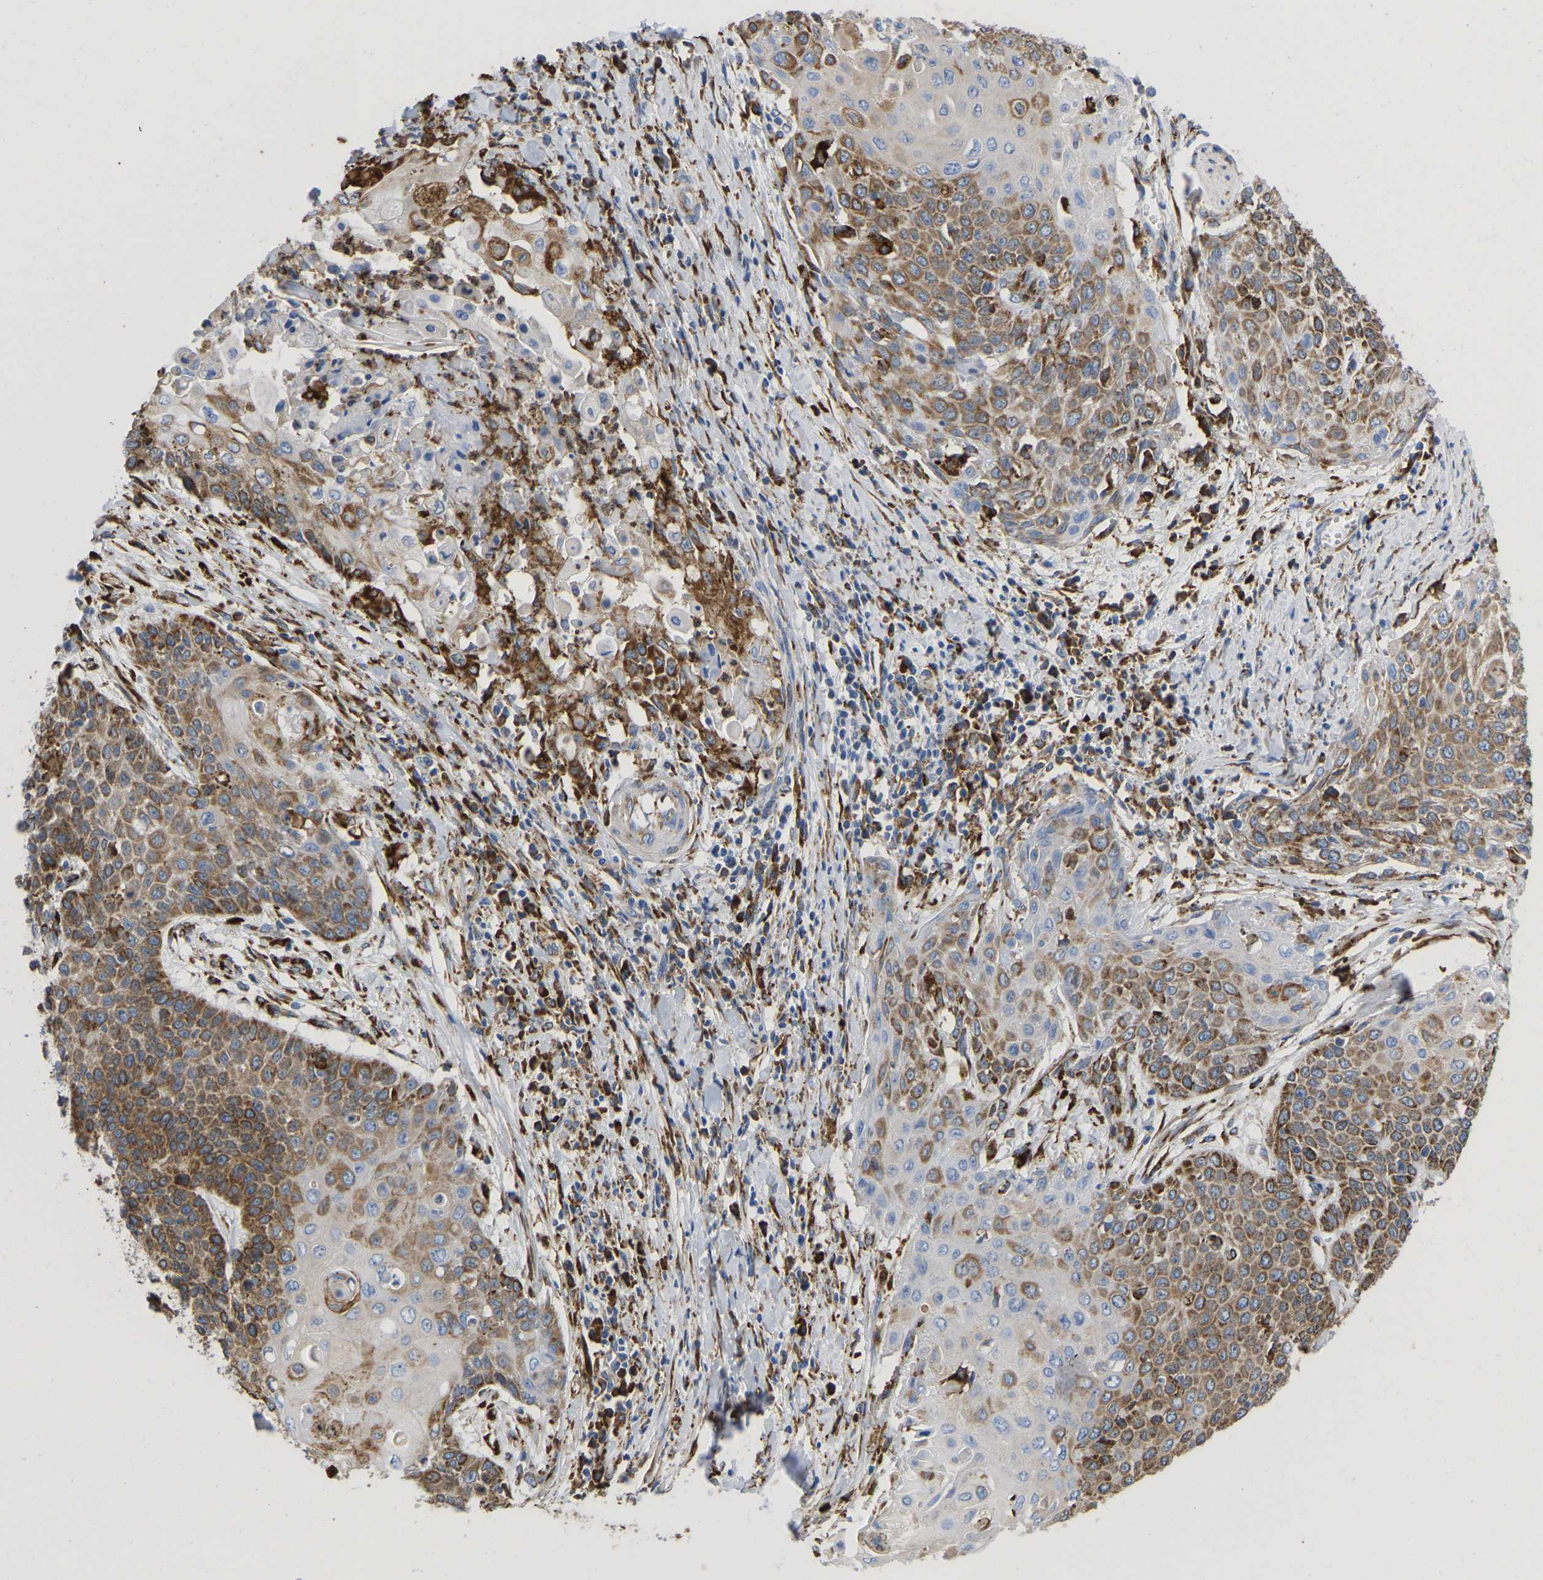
{"staining": {"intensity": "moderate", "quantity": ">75%", "location": "cytoplasmic/membranous"}, "tissue": "cervical cancer", "cell_type": "Tumor cells", "image_type": "cancer", "snomed": [{"axis": "morphology", "description": "Squamous cell carcinoma, NOS"}, {"axis": "topography", "description": "Cervix"}], "caption": "Immunohistochemistry image of cervical cancer stained for a protein (brown), which reveals medium levels of moderate cytoplasmic/membranous positivity in approximately >75% of tumor cells.", "gene": "P4HB", "patient": {"sex": "female", "age": 39}}